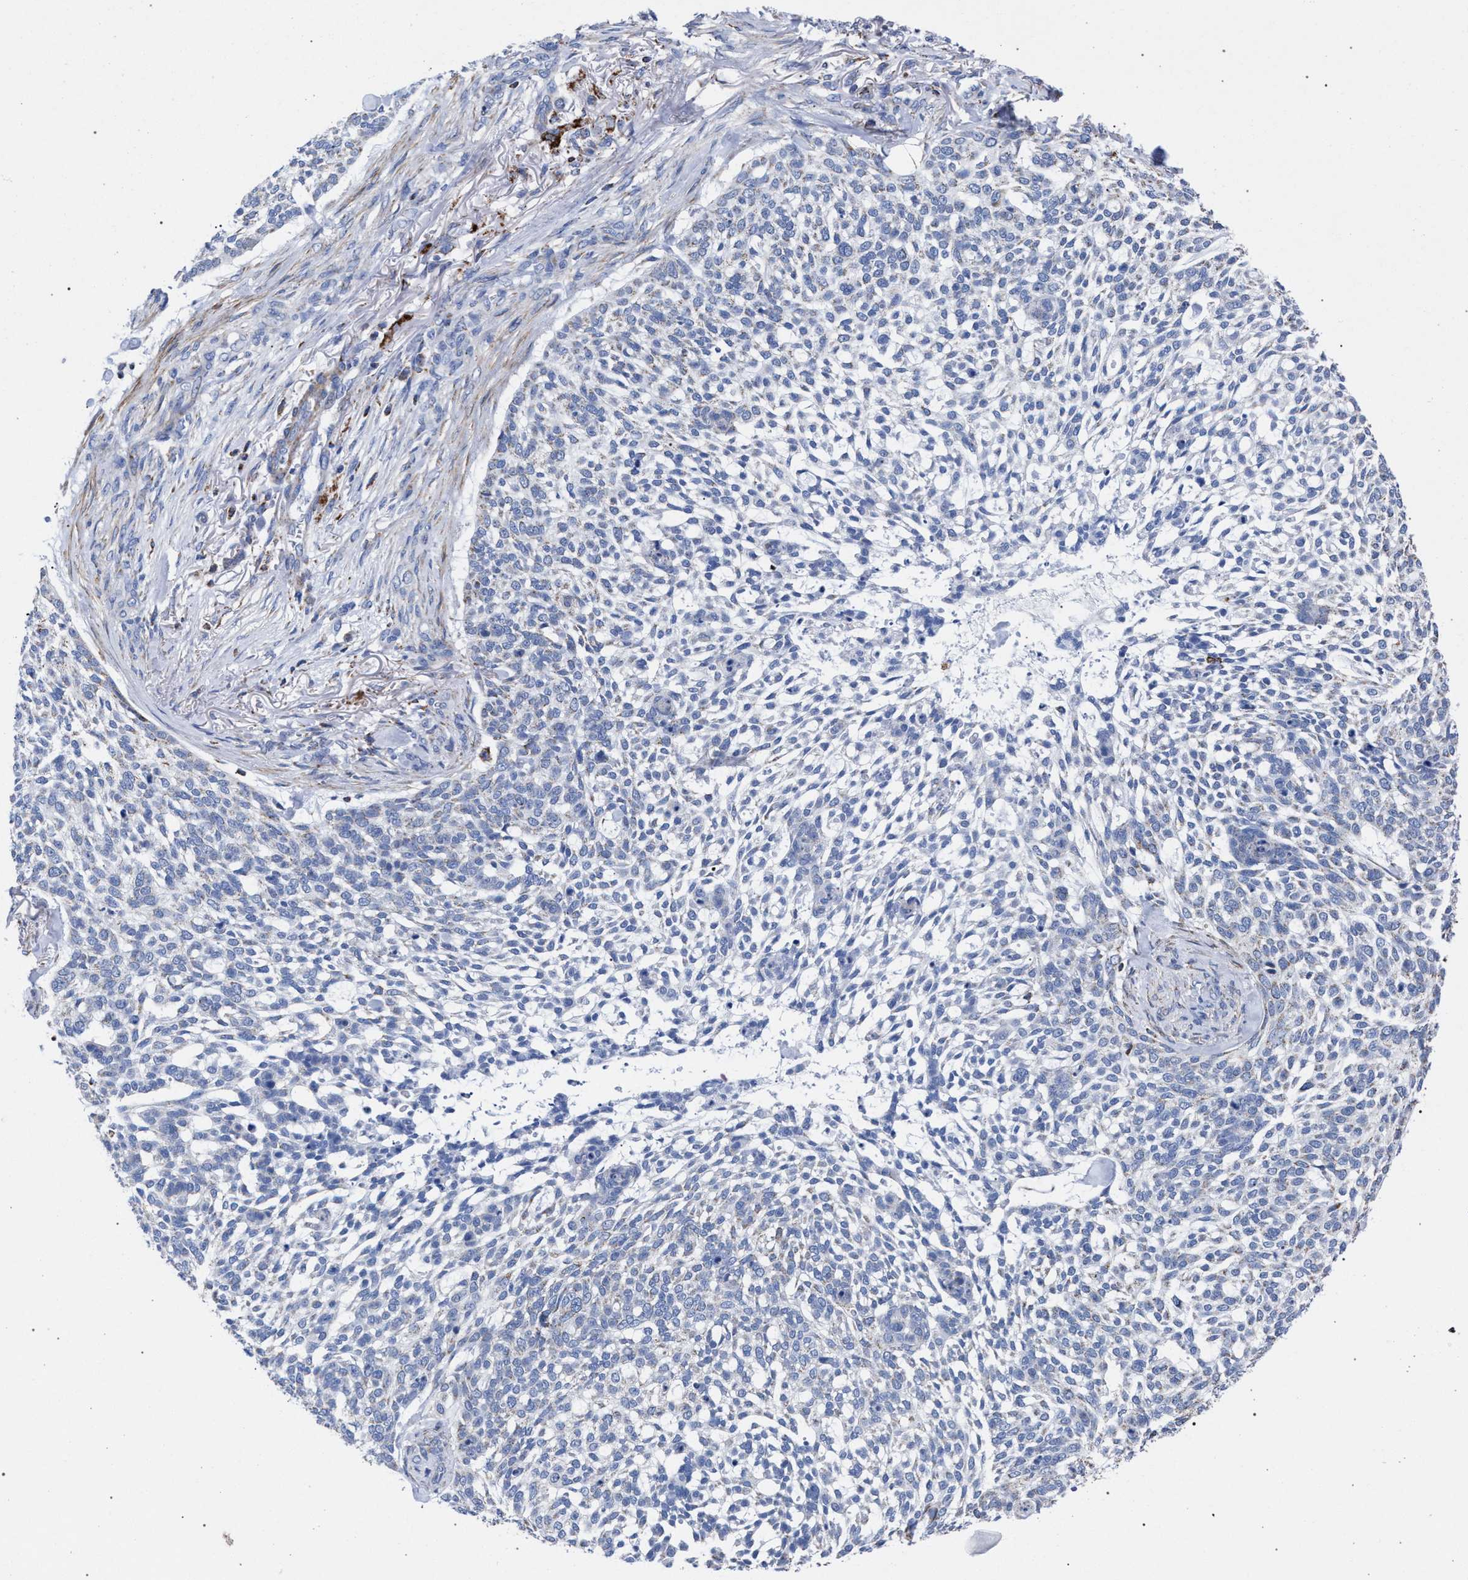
{"staining": {"intensity": "moderate", "quantity": "<25%", "location": "cytoplasmic/membranous"}, "tissue": "skin cancer", "cell_type": "Tumor cells", "image_type": "cancer", "snomed": [{"axis": "morphology", "description": "Basal cell carcinoma"}, {"axis": "topography", "description": "Skin"}], "caption": "An immunohistochemistry micrograph of tumor tissue is shown. Protein staining in brown shows moderate cytoplasmic/membranous positivity in skin cancer (basal cell carcinoma) within tumor cells.", "gene": "ACADS", "patient": {"sex": "female", "age": 64}}